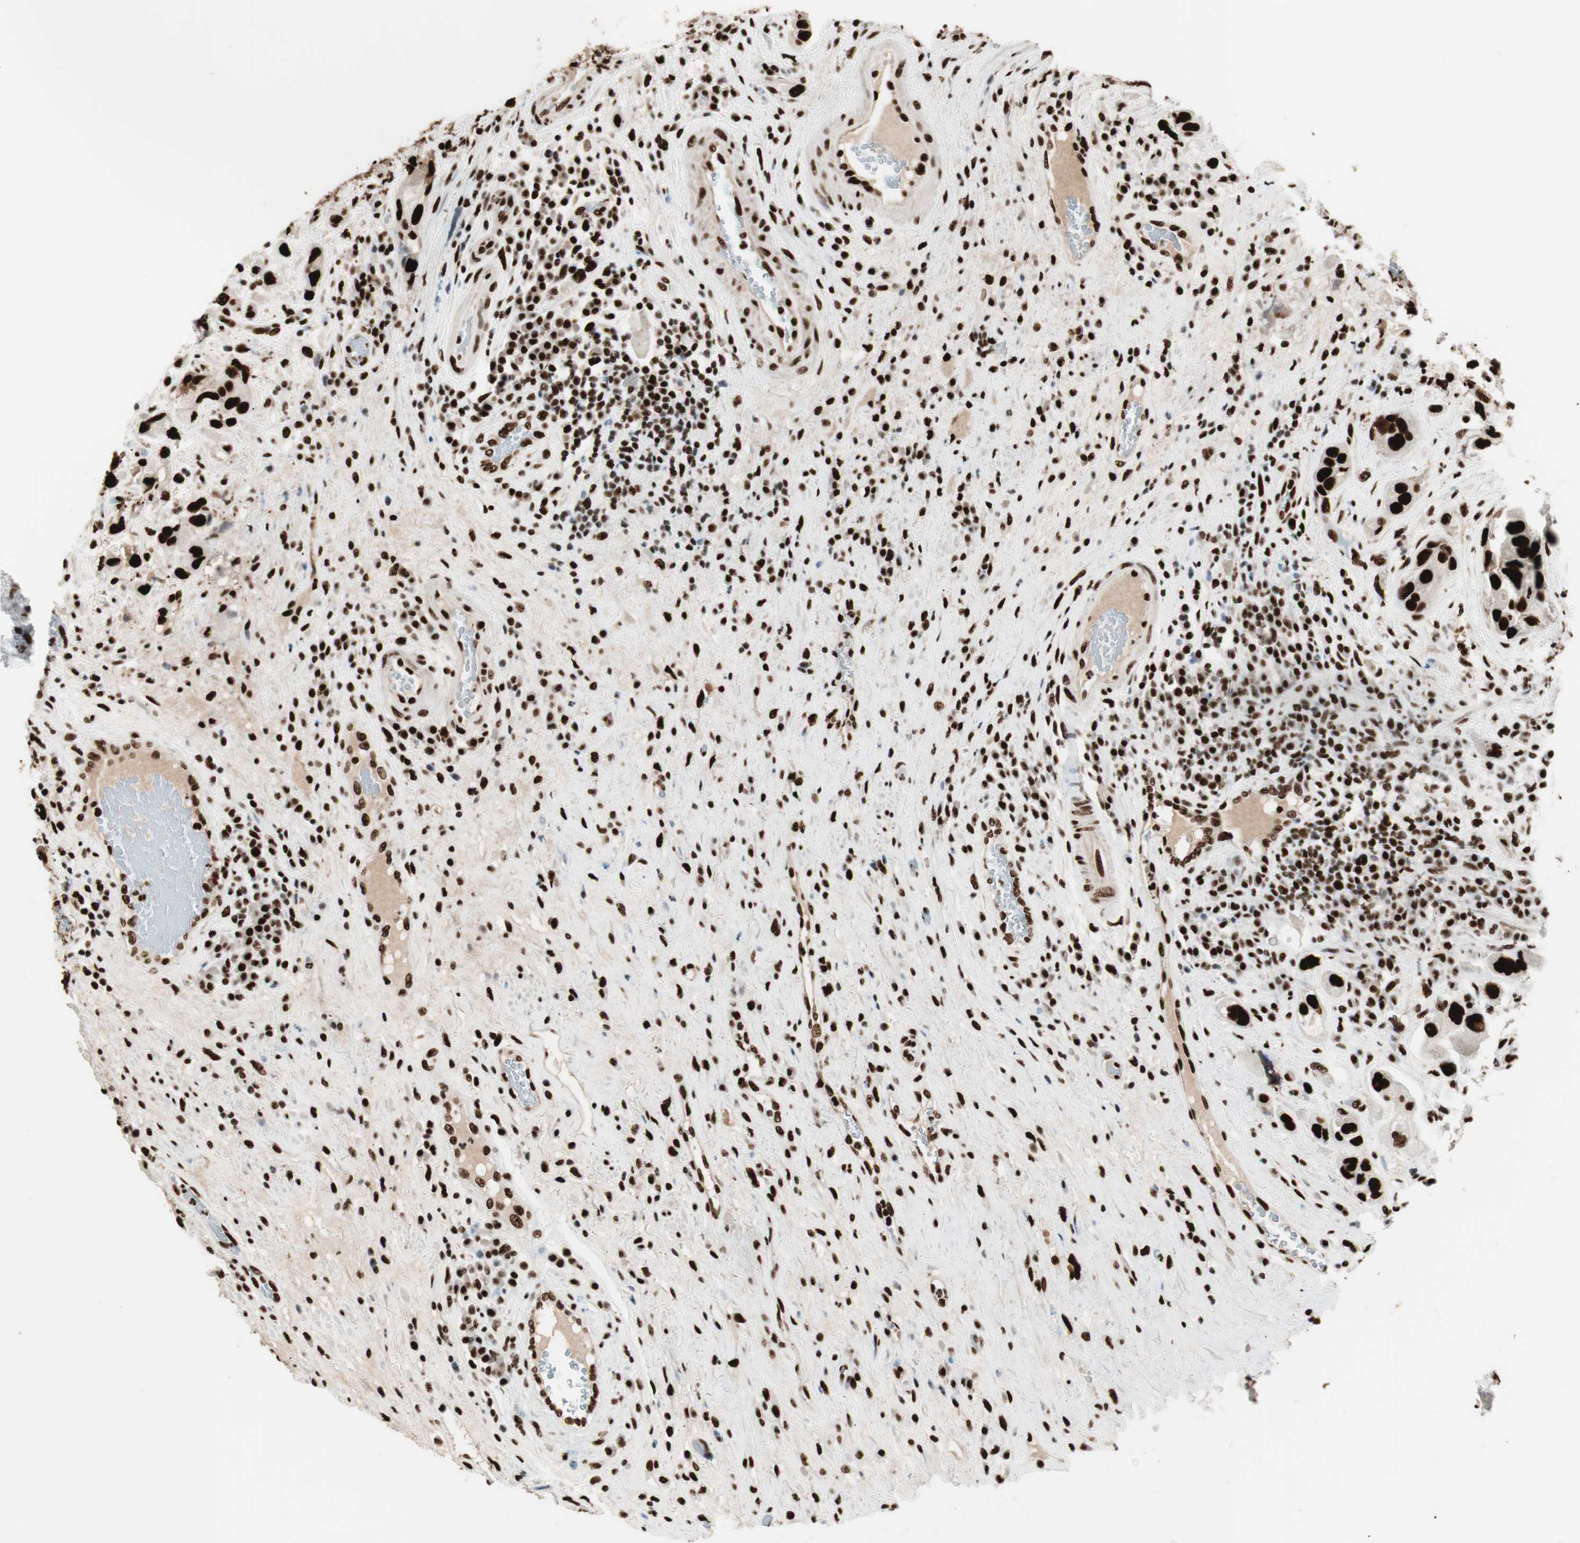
{"staining": {"intensity": "strong", "quantity": ">75%", "location": "nuclear"}, "tissue": "urothelial cancer", "cell_type": "Tumor cells", "image_type": "cancer", "snomed": [{"axis": "morphology", "description": "Urothelial carcinoma, High grade"}, {"axis": "topography", "description": "Urinary bladder"}], "caption": "An image of human urothelial cancer stained for a protein exhibits strong nuclear brown staining in tumor cells.", "gene": "PSME3", "patient": {"sex": "female", "age": 64}}